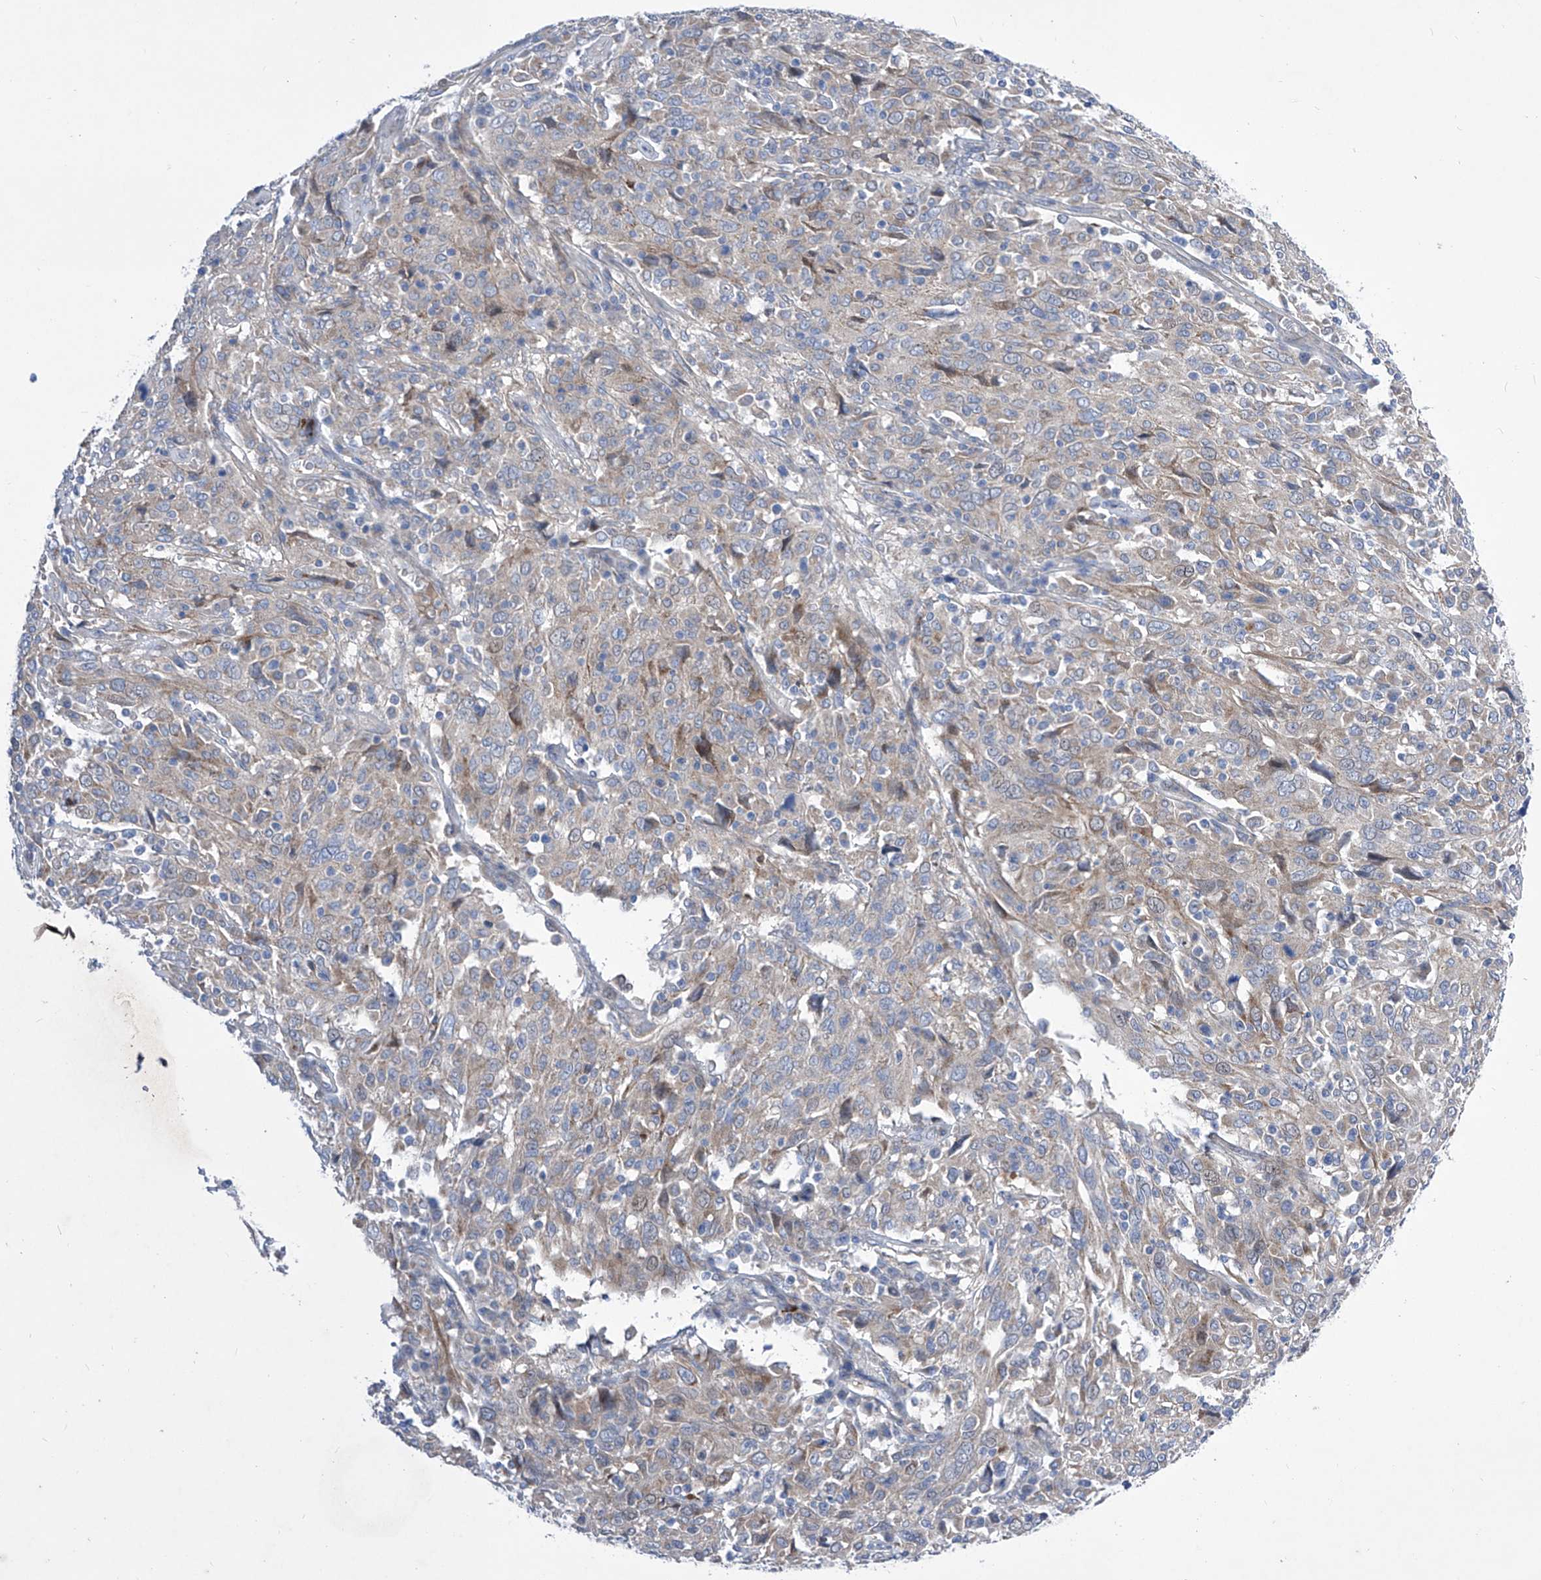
{"staining": {"intensity": "weak", "quantity": "<25%", "location": "cytoplasmic/membranous"}, "tissue": "cervical cancer", "cell_type": "Tumor cells", "image_type": "cancer", "snomed": [{"axis": "morphology", "description": "Squamous cell carcinoma, NOS"}, {"axis": "topography", "description": "Cervix"}], "caption": "High power microscopy image of an immunohistochemistry (IHC) histopathology image of squamous cell carcinoma (cervical), revealing no significant positivity in tumor cells.", "gene": "SRBD1", "patient": {"sex": "female", "age": 46}}